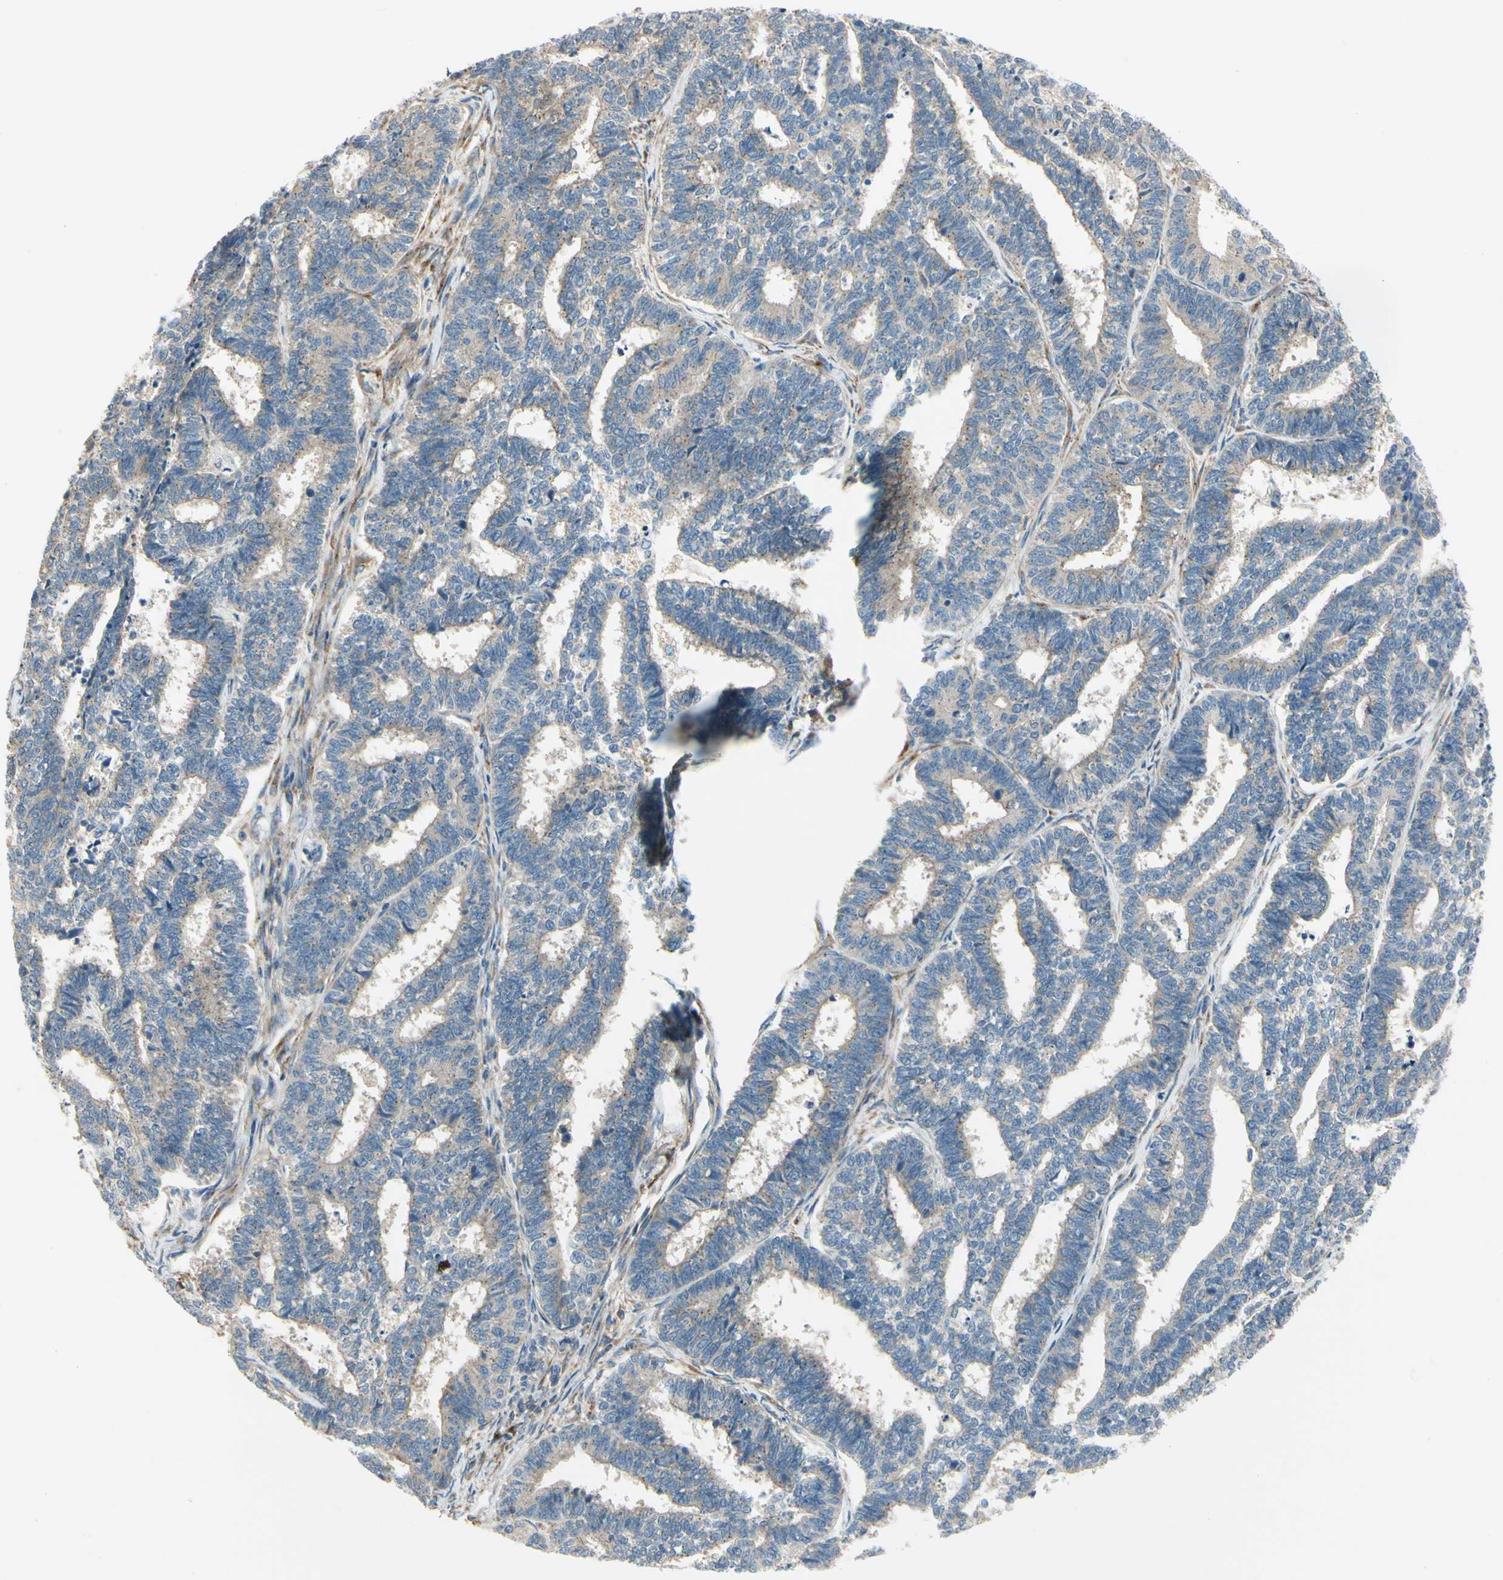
{"staining": {"intensity": "weak", "quantity": ">75%", "location": "cytoplasmic/membranous"}, "tissue": "endometrial cancer", "cell_type": "Tumor cells", "image_type": "cancer", "snomed": [{"axis": "morphology", "description": "Adenocarcinoma, NOS"}, {"axis": "topography", "description": "Endometrium"}], "caption": "Immunohistochemistry (IHC) image of endometrial cancer (adenocarcinoma) stained for a protein (brown), which demonstrates low levels of weak cytoplasmic/membranous positivity in approximately >75% of tumor cells.", "gene": "MANSC1", "patient": {"sex": "female", "age": 70}}